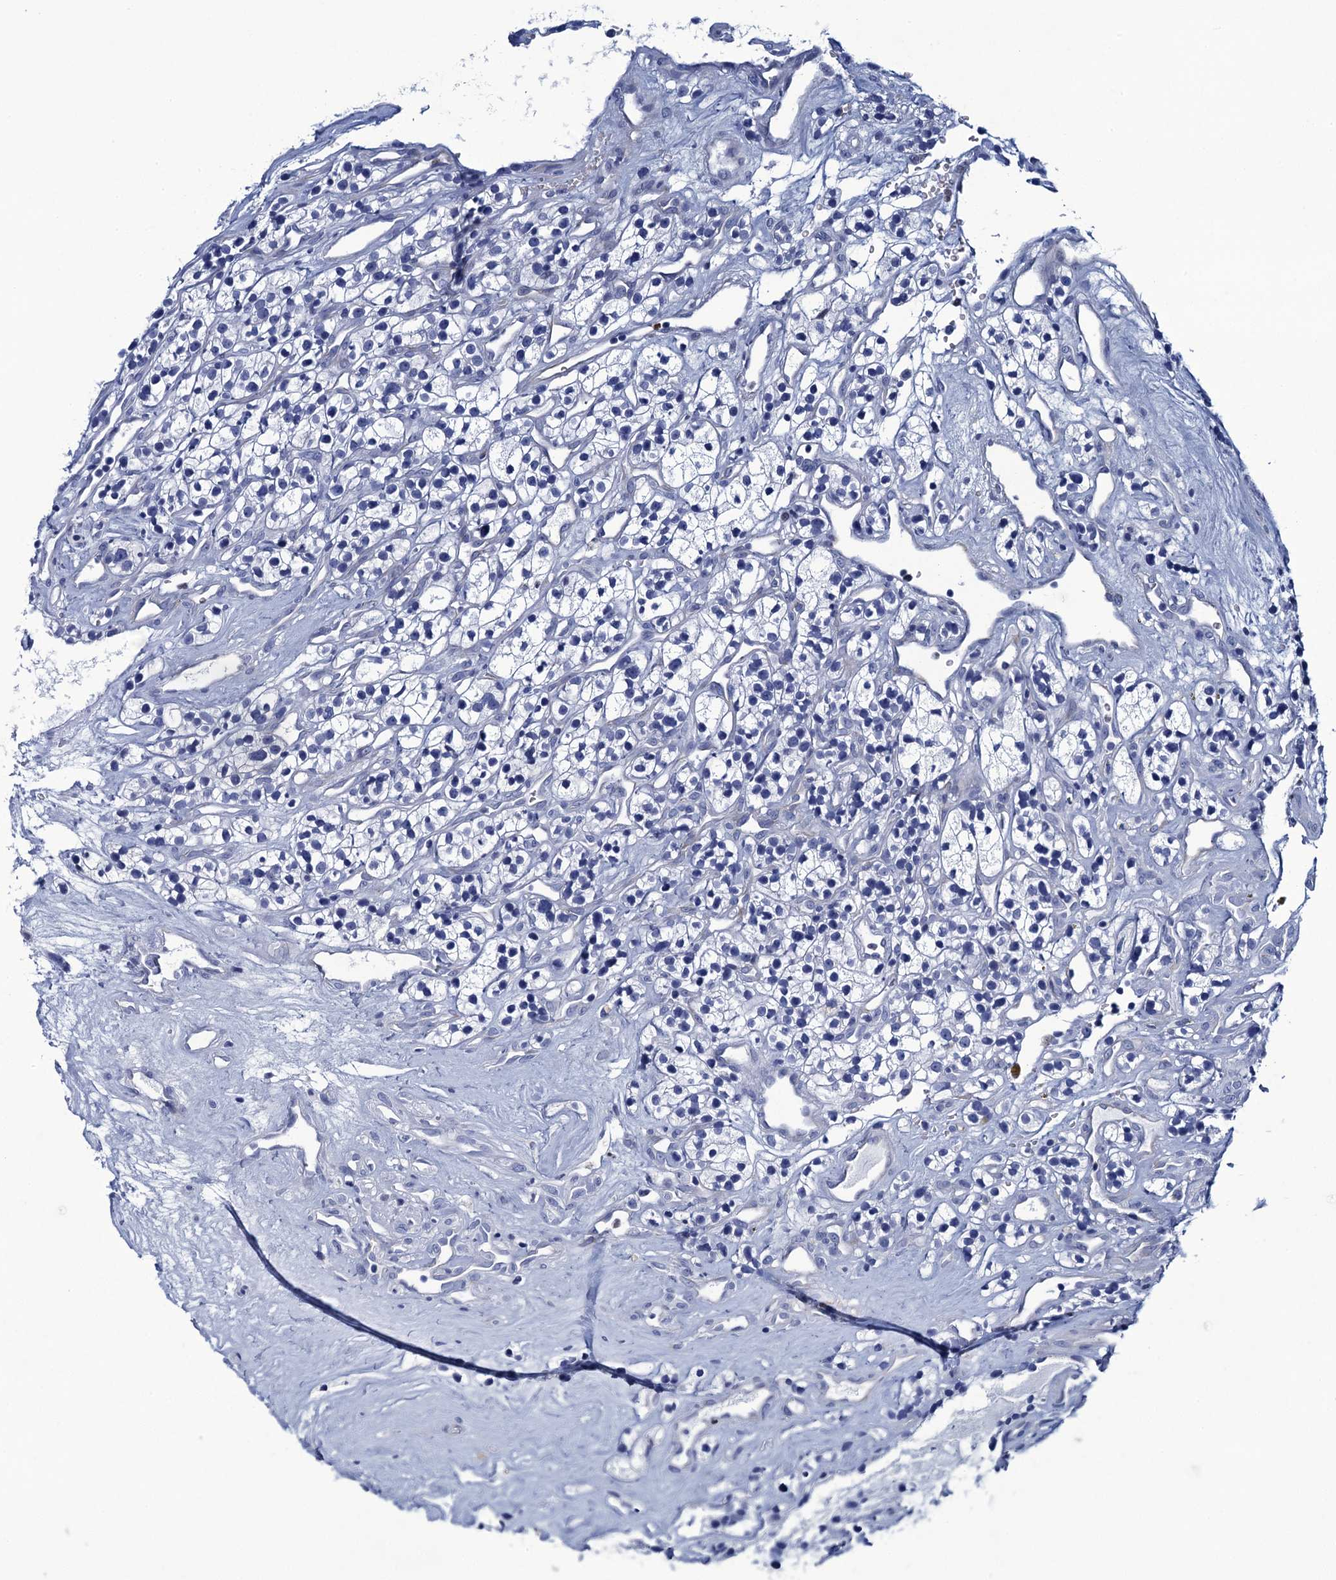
{"staining": {"intensity": "negative", "quantity": "none", "location": "none"}, "tissue": "renal cancer", "cell_type": "Tumor cells", "image_type": "cancer", "snomed": [{"axis": "morphology", "description": "Adenocarcinoma, NOS"}, {"axis": "topography", "description": "Kidney"}], "caption": "Photomicrograph shows no significant protein positivity in tumor cells of adenocarcinoma (renal).", "gene": "RHCG", "patient": {"sex": "female", "age": 57}}